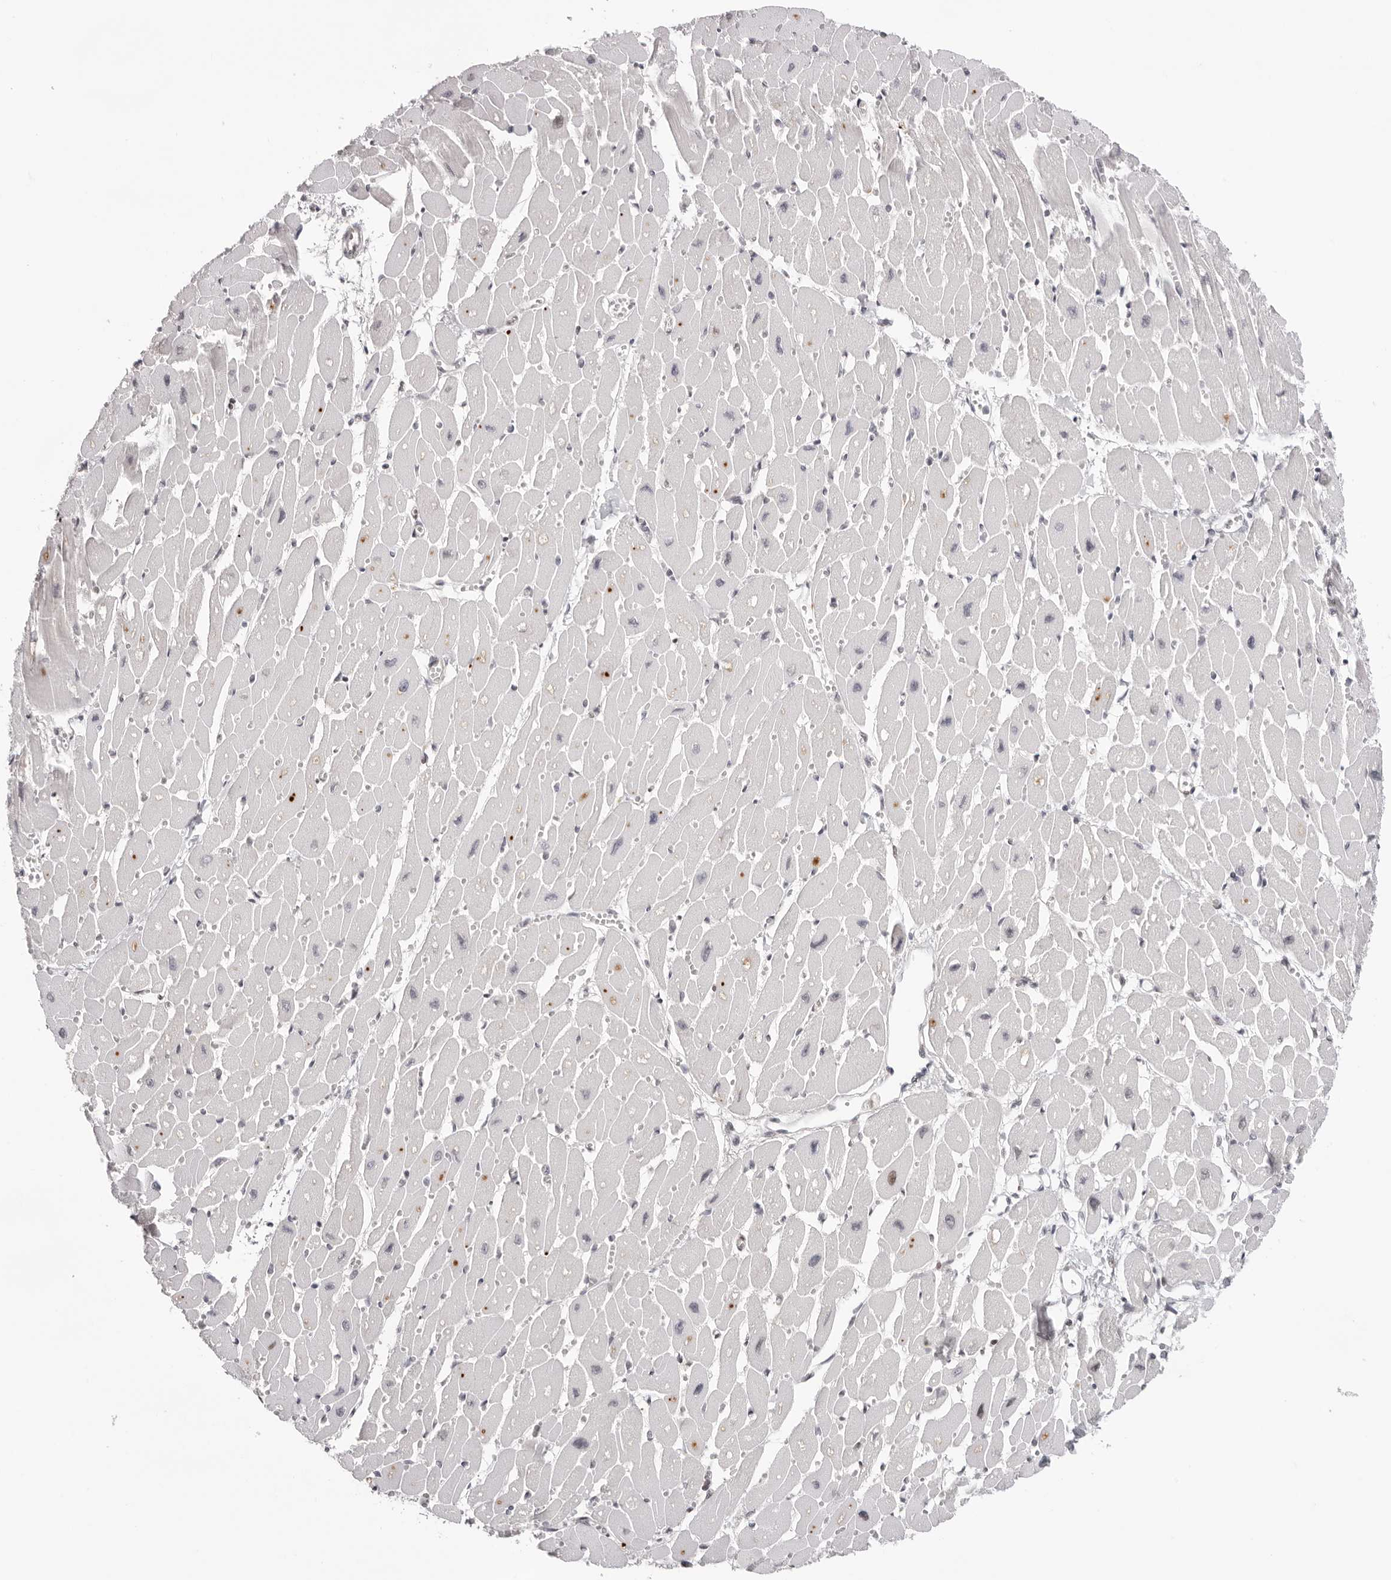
{"staining": {"intensity": "negative", "quantity": "none", "location": "none"}, "tissue": "heart muscle", "cell_type": "Cardiomyocytes", "image_type": "normal", "snomed": [{"axis": "morphology", "description": "Normal tissue, NOS"}, {"axis": "topography", "description": "Heart"}], "caption": "Immunohistochemistry image of benign heart muscle: heart muscle stained with DAB reveals no significant protein positivity in cardiomyocytes.", "gene": "NTPCR", "patient": {"sex": "female", "age": 54}}